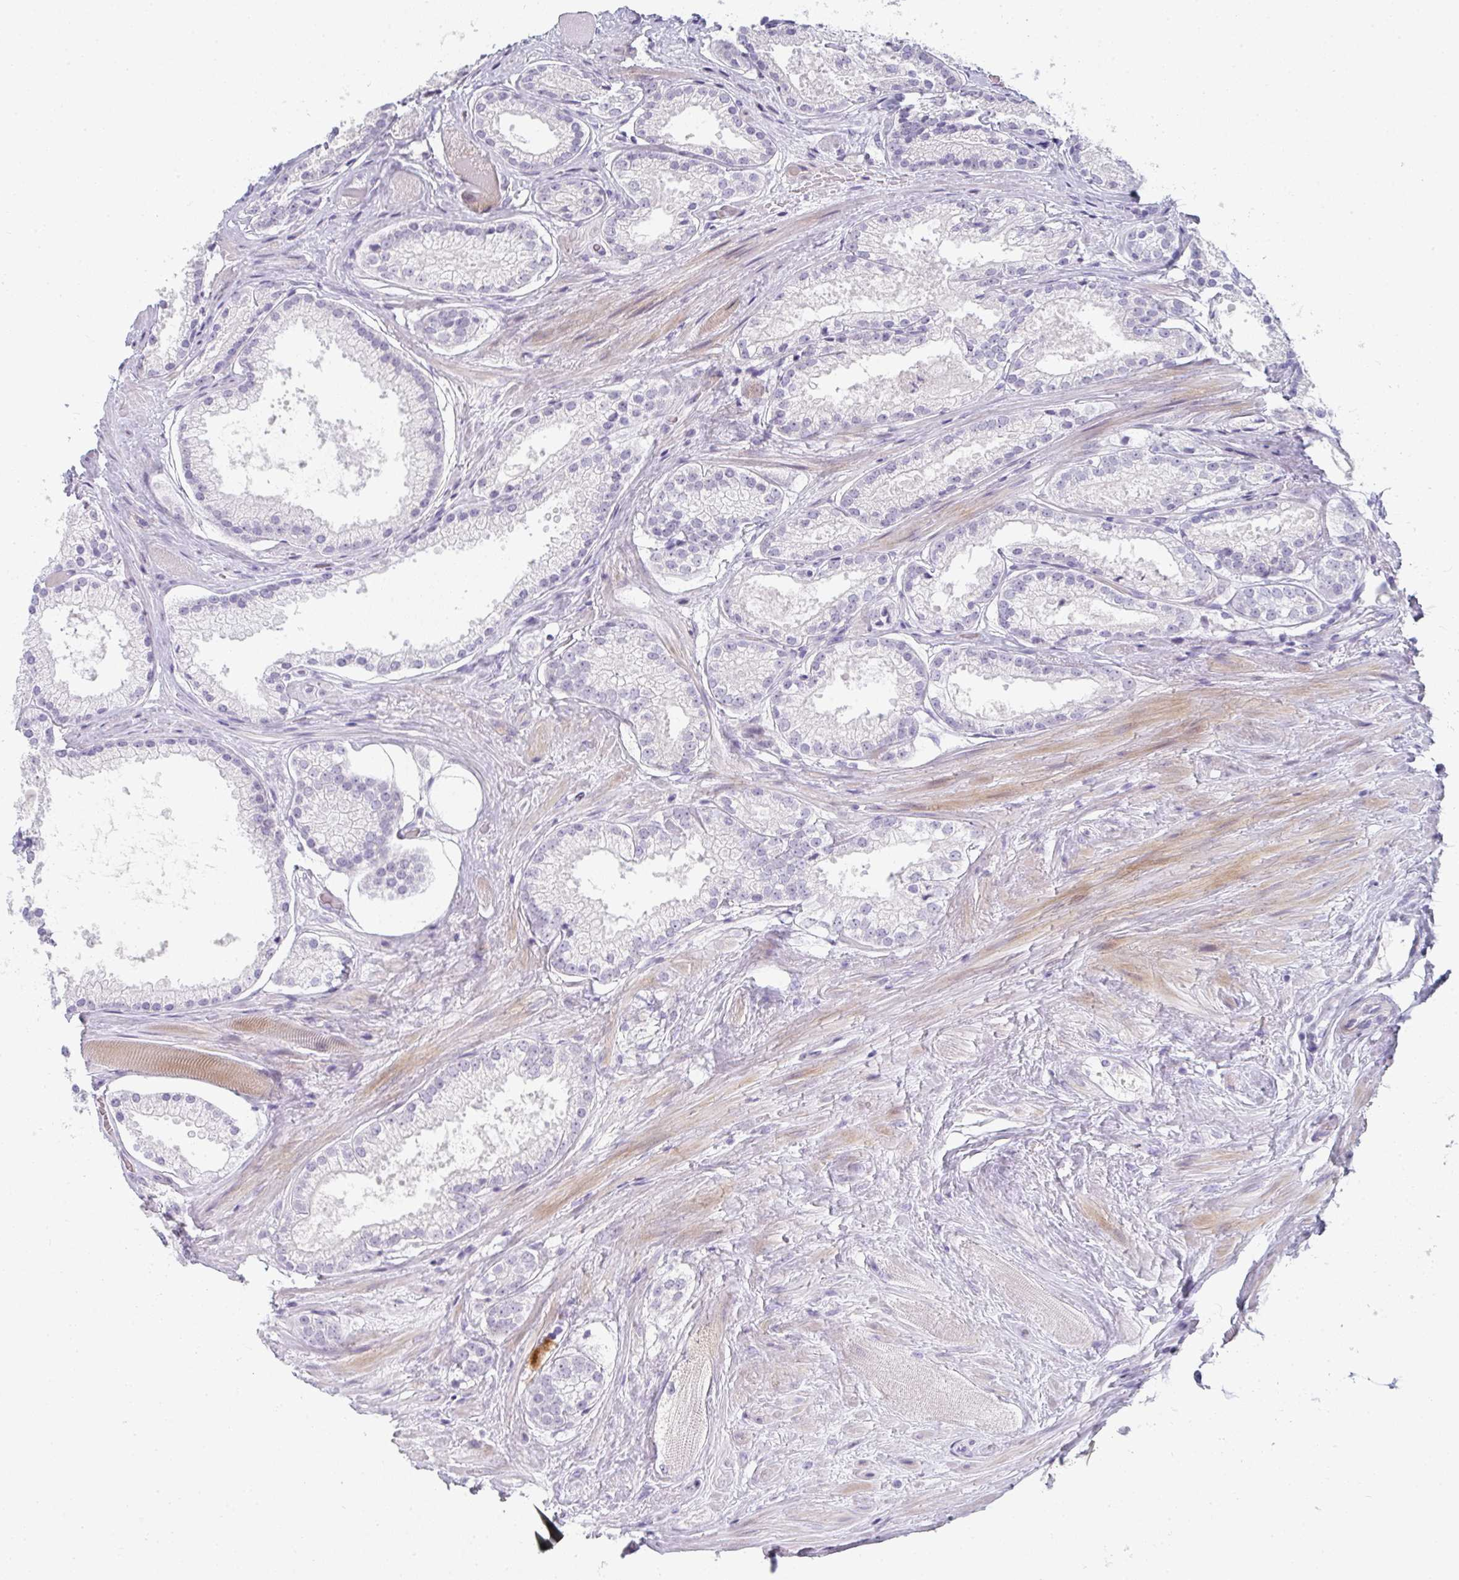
{"staining": {"intensity": "negative", "quantity": "none", "location": "none"}, "tissue": "prostate cancer", "cell_type": "Tumor cells", "image_type": "cancer", "snomed": [{"axis": "morphology", "description": "Adenocarcinoma, High grade"}, {"axis": "topography", "description": "Prostate"}], "caption": "Micrograph shows no protein expression in tumor cells of prostate high-grade adenocarcinoma tissue.", "gene": "NEU2", "patient": {"sex": "male", "age": 68}}